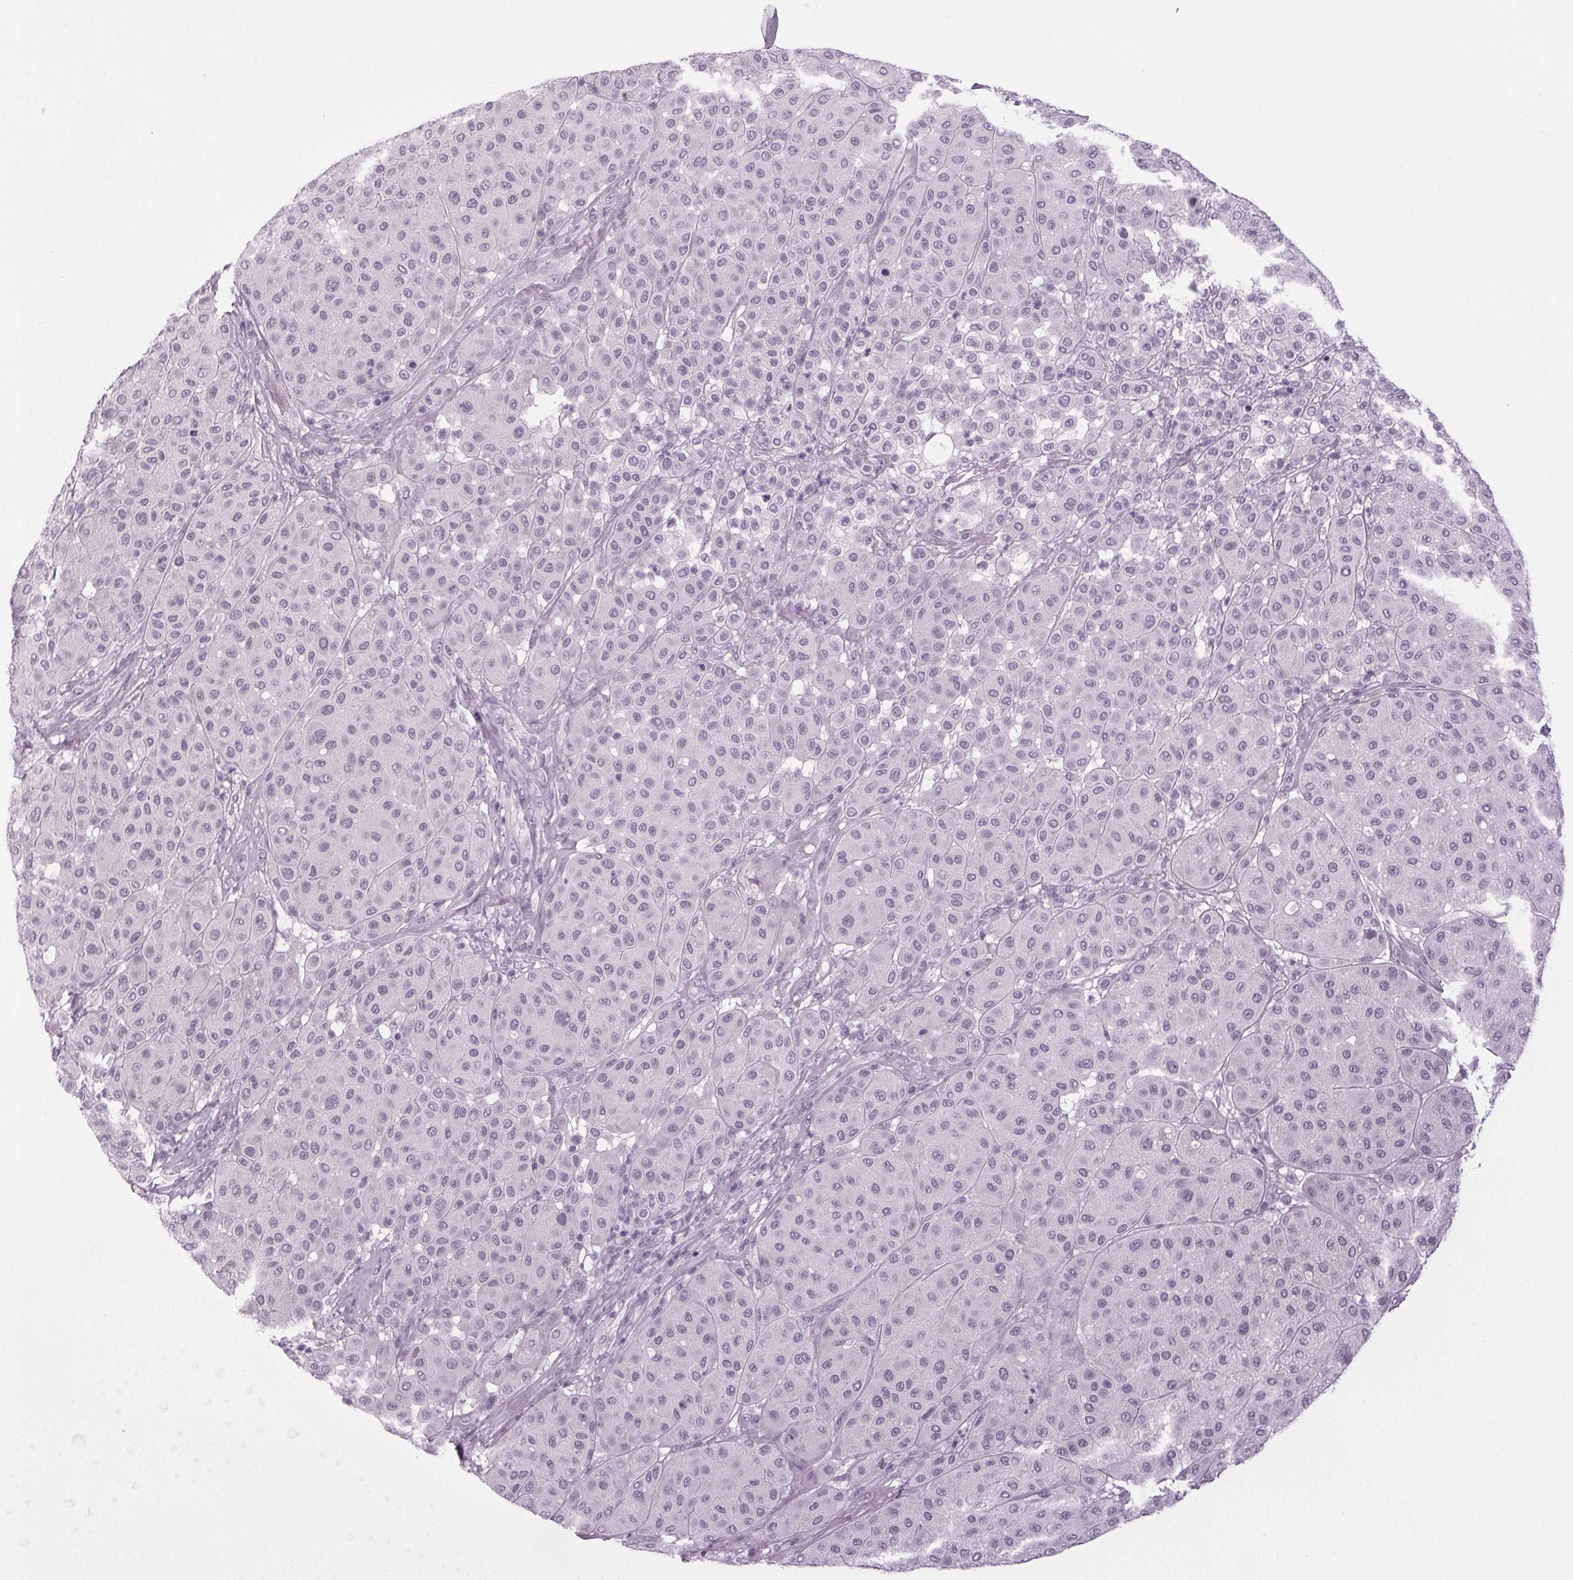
{"staining": {"intensity": "negative", "quantity": "none", "location": "none"}, "tissue": "melanoma", "cell_type": "Tumor cells", "image_type": "cancer", "snomed": [{"axis": "morphology", "description": "Malignant melanoma, Metastatic site"}, {"axis": "topography", "description": "Smooth muscle"}], "caption": "IHC image of neoplastic tissue: human melanoma stained with DAB reveals no significant protein expression in tumor cells.", "gene": "IGF2BP1", "patient": {"sex": "male", "age": 41}}